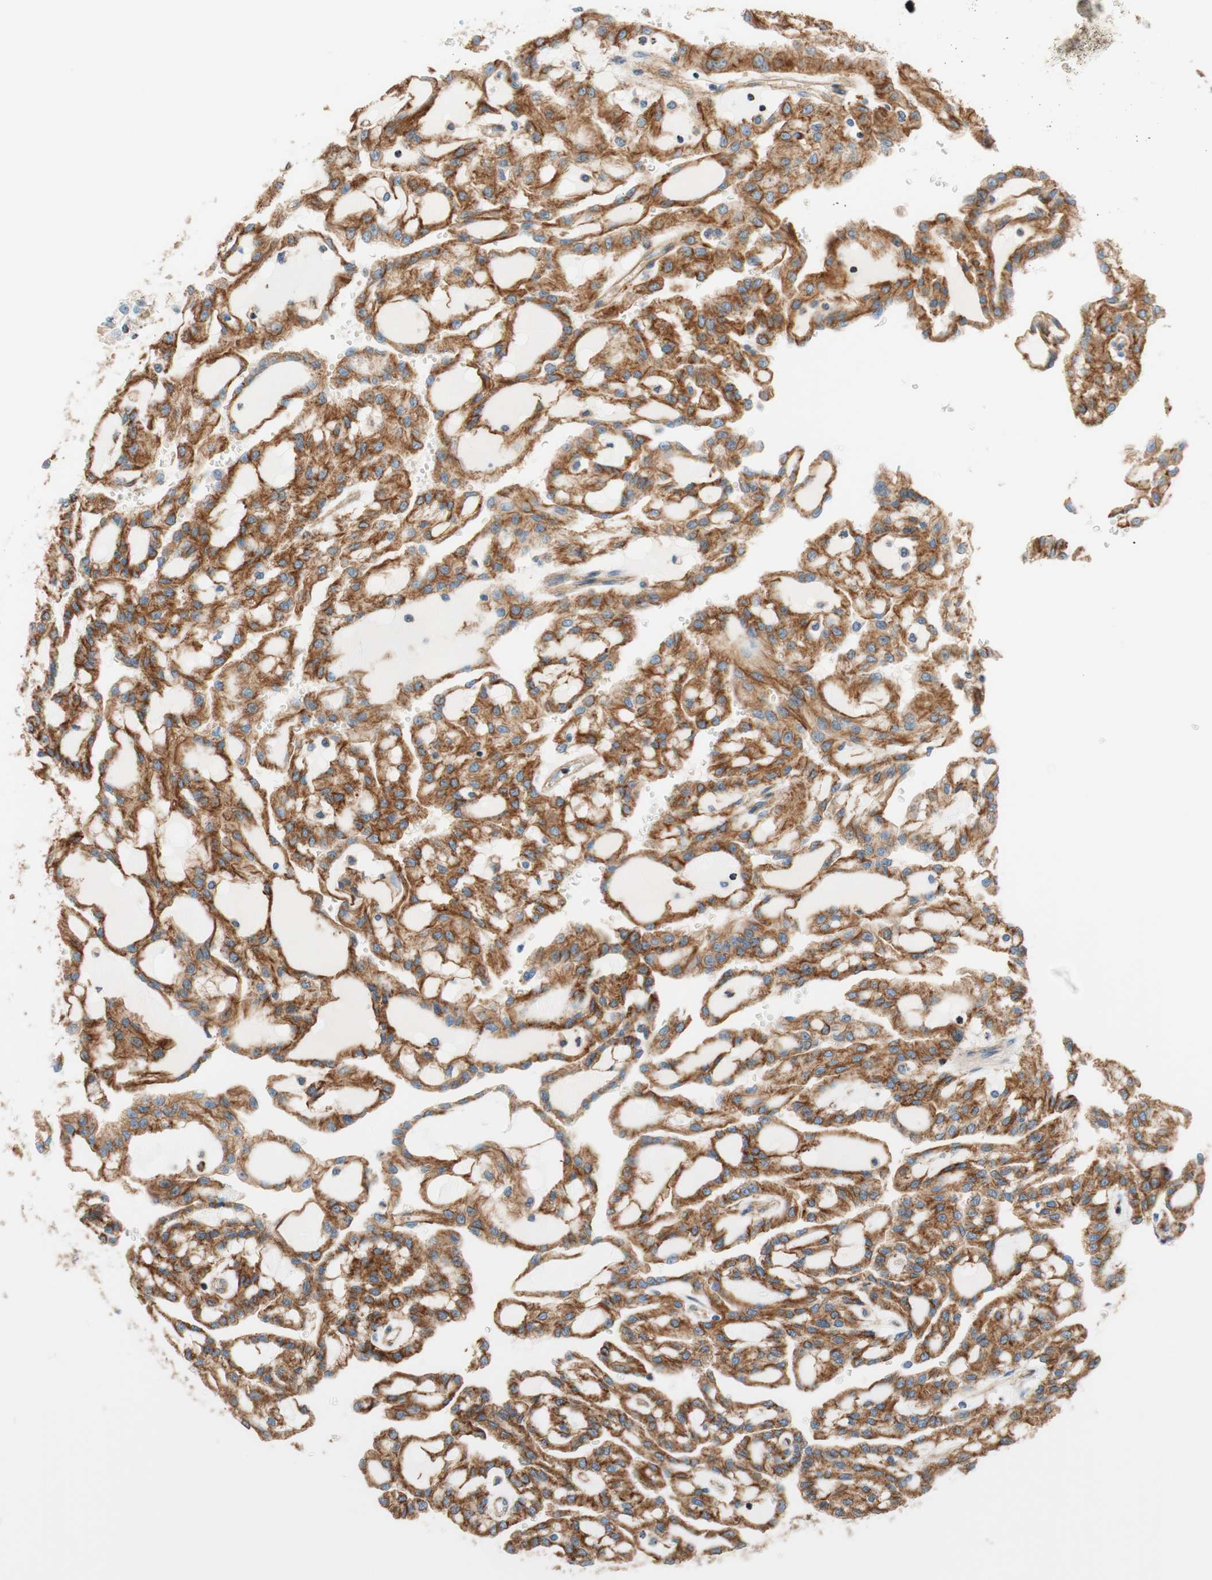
{"staining": {"intensity": "strong", "quantity": ">75%", "location": "cytoplasmic/membranous"}, "tissue": "renal cancer", "cell_type": "Tumor cells", "image_type": "cancer", "snomed": [{"axis": "morphology", "description": "Adenocarcinoma, NOS"}, {"axis": "topography", "description": "Kidney"}], "caption": "This micrograph shows renal cancer (adenocarcinoma) stained with immunohistochemistry (IHC) to label a protein in brown. The cytoplasmic/membranous of tumor cells show strong positivity for the protein. Nuclei are counter-stained blue.", "gene": "VPS26A", "patient": {"sex": "male", "age": 63}}